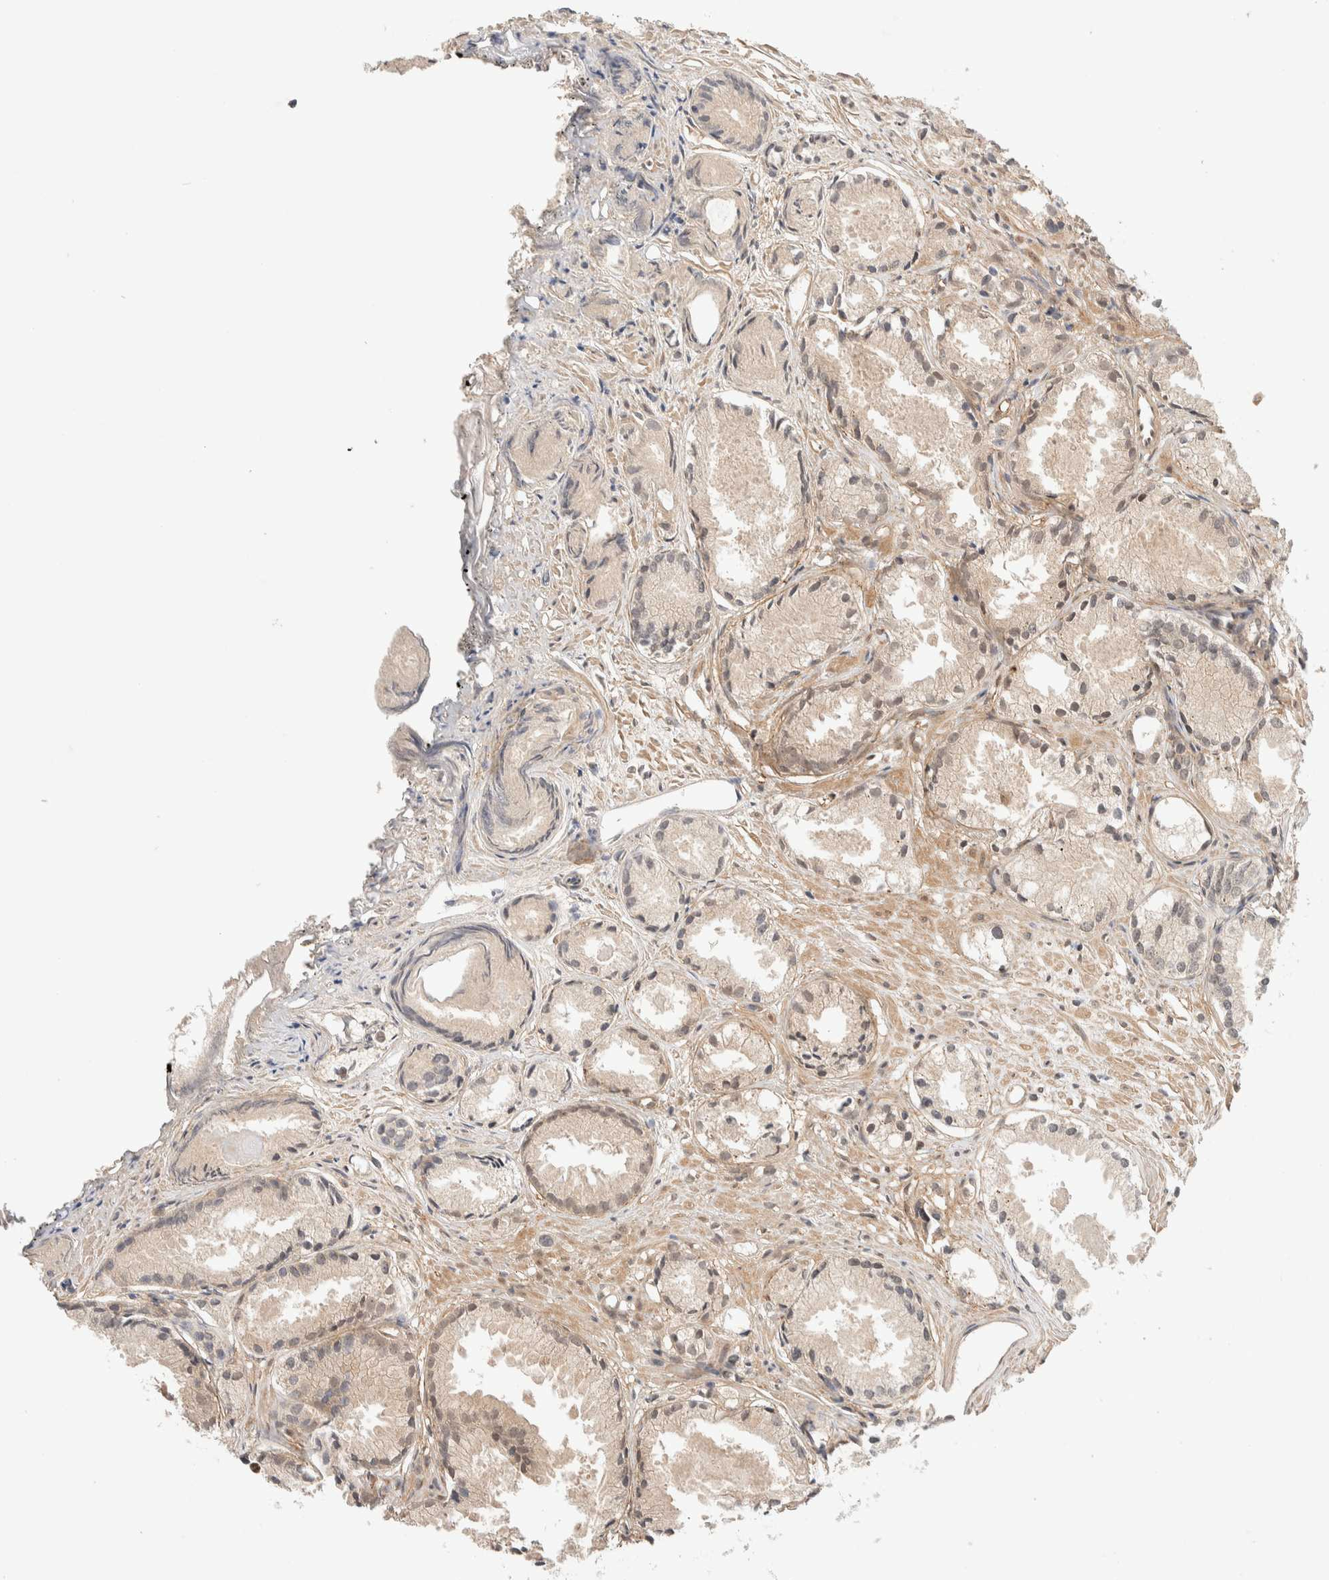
{"staining": {"intensity": "weak", "quantity": "<25%", "location": "nuclear"}, "tissue": "prostate cancer", "cell_type": "Tumor cells", "image_type": "cancer", "snomed": [{"axis": "morphology", "description": "Adenocarcinoma, Low grade"}, {"axis": "topography", "description": "Prostate"}], "caption": "High magnification brightfield microscopy of prostate cancer stained with DAB (3,3'-diaminobenzidine) (brown) and counterstained with hematoxylin (blue): tumor cells show no significant staining.", "gene": "THRA", "patient": {"sex": "male", "age": 72}}